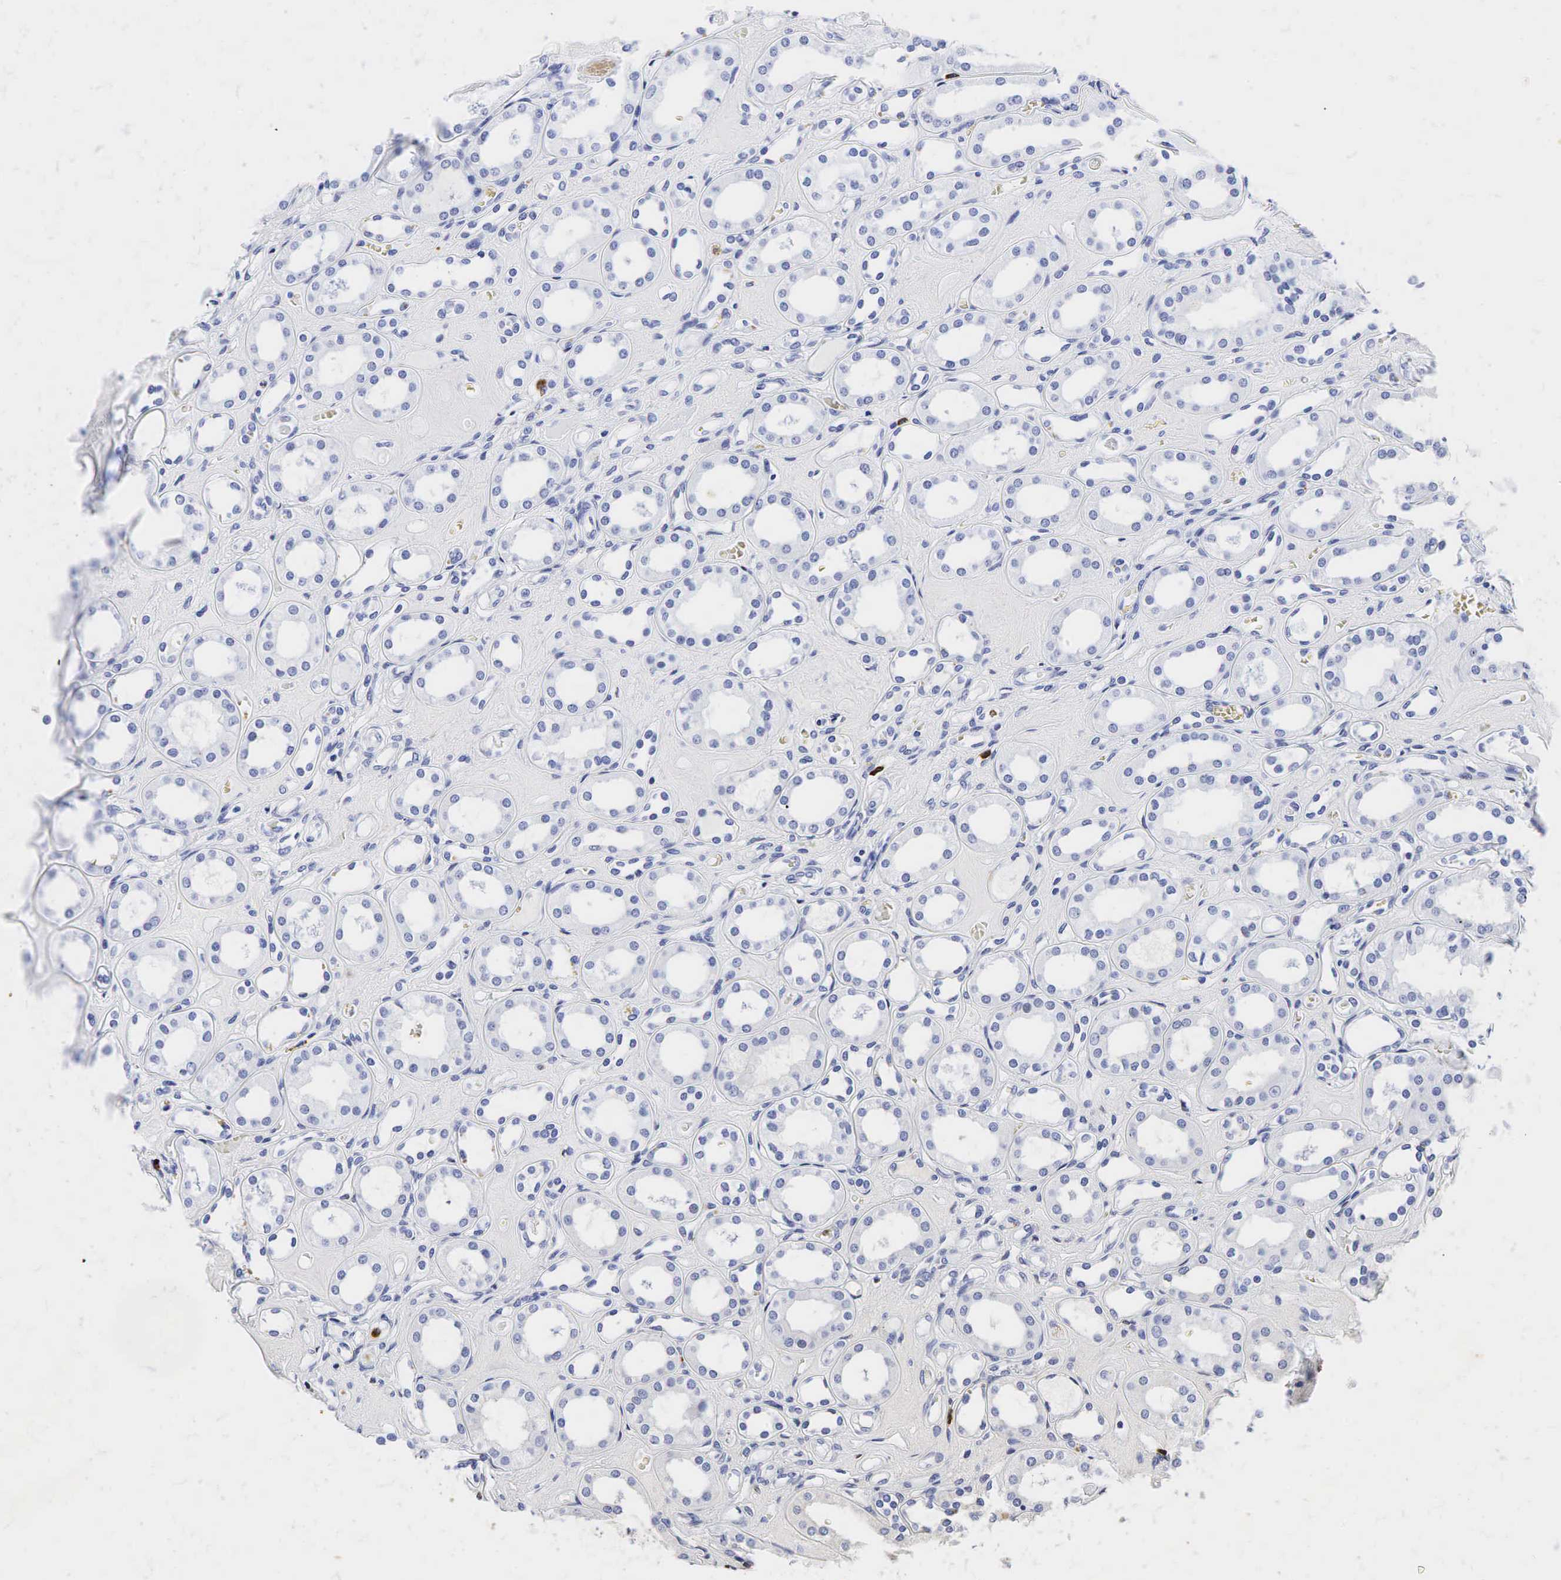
{"staining": {"intensity": "weak", "quantity": "<25%", "location": "cytoplasmic/membranous"}, "tissue": "kidney", "cell_type": "Cells in glomeruli", "image_type": "normal", "snomed": [{"axis": "morphology", "description": "Normal tissue, NOS"}, {"axis": "topography", "description": "Kidney"}], "caption": "A high-resolution histopathology image shows immunohistochemistry (IHC) staining of benign kidney, which reveals no significant expression in cells in glomeruli.", "gene": "LYZ", "patient": {"sex": "male", "age": 61}}